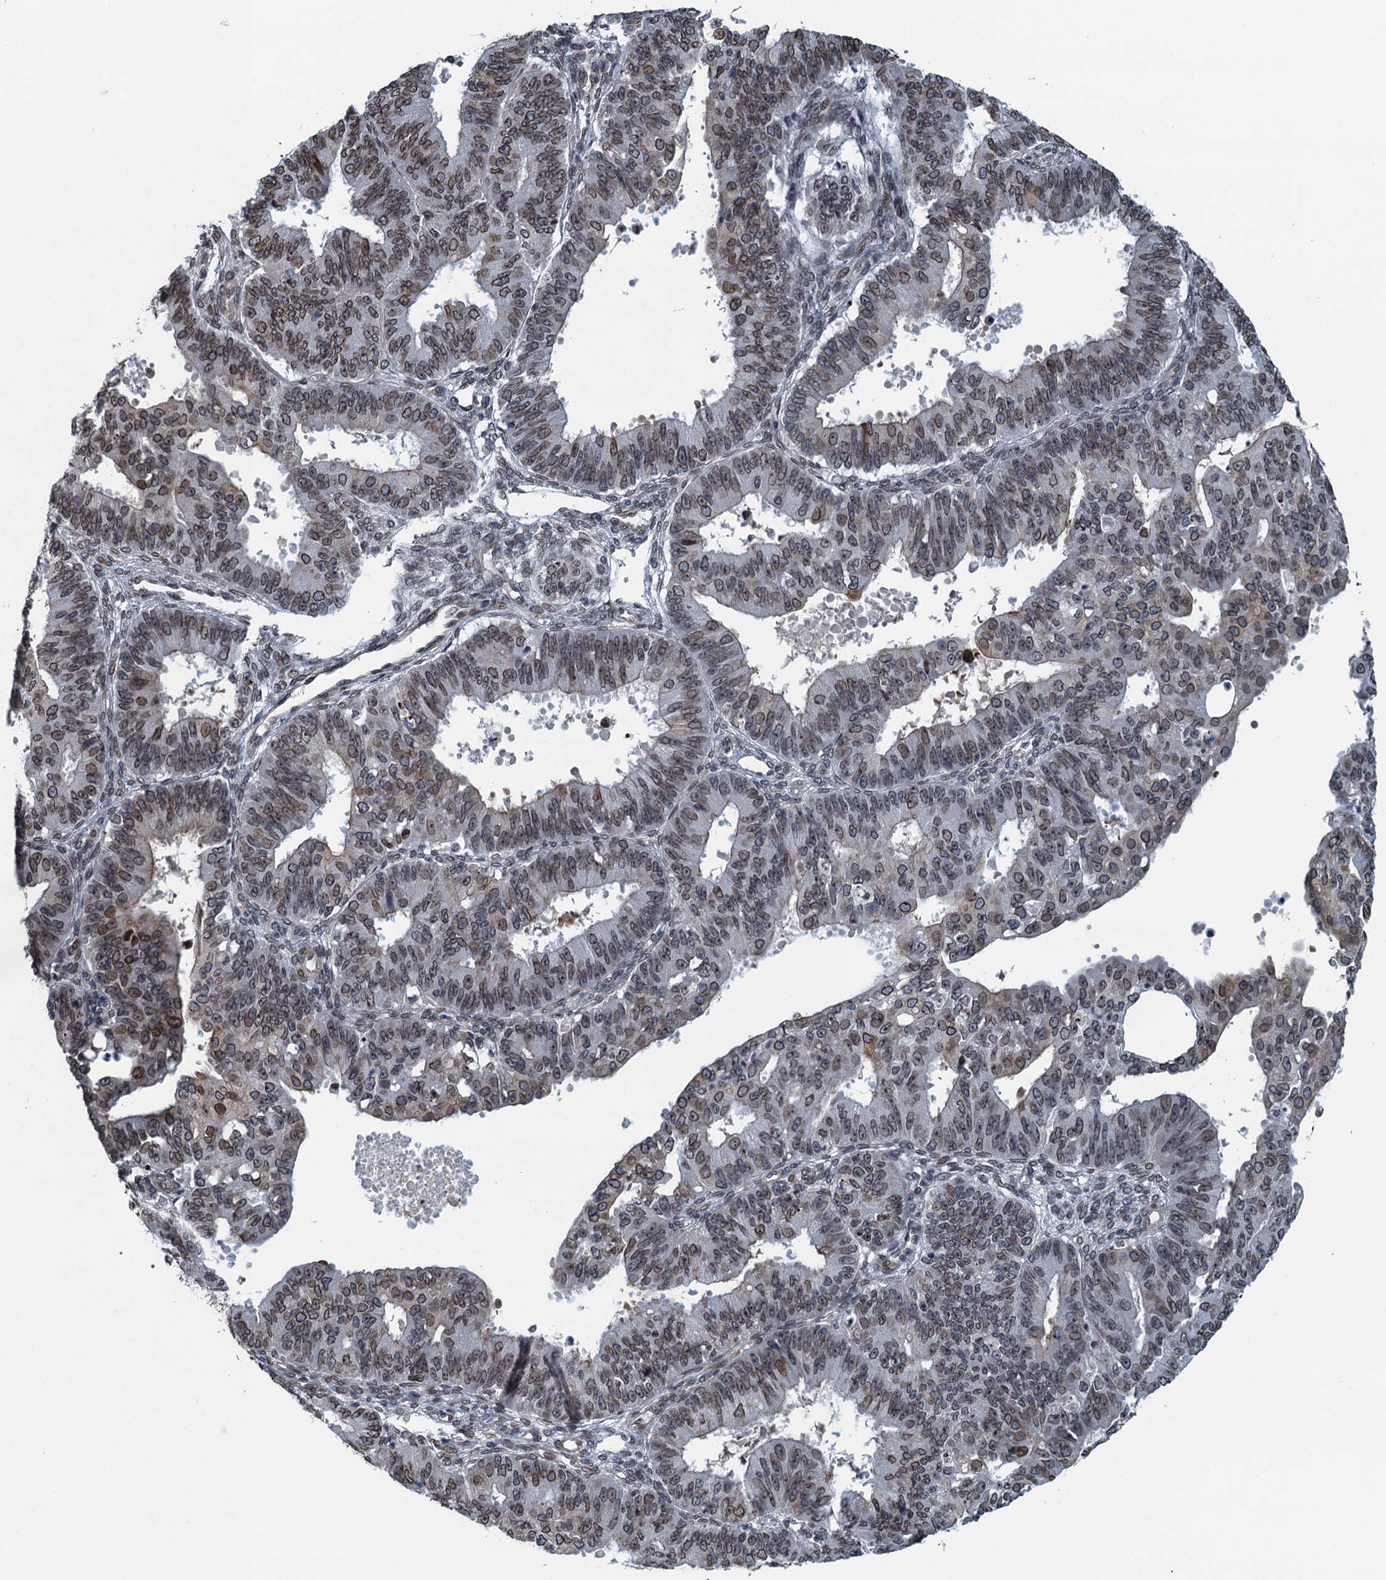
{"staining": {"intensity": "moderate", "quantity": ">75%", "location": "cytoplasmic/membranous,nuclear"}, "tissue": "ovarian cancer", "cell_type": "Tumor cells", "image_type": "cancer", "snomed": [{"axis": "morphology", "description": "Carcinoma, endometroid"}, {"axis": "topography", "description": "Appendix"}, {"axis": "topography", "description": "Ovary"}], "caption": "Moderate cytoplasmic/membranous and nuclear expression is present in approximately >75% of tumor cells in endometroid carcinoma (ovarian).", "gene": "CCDC34", "patient": {"sex": "female", "age": 42}}